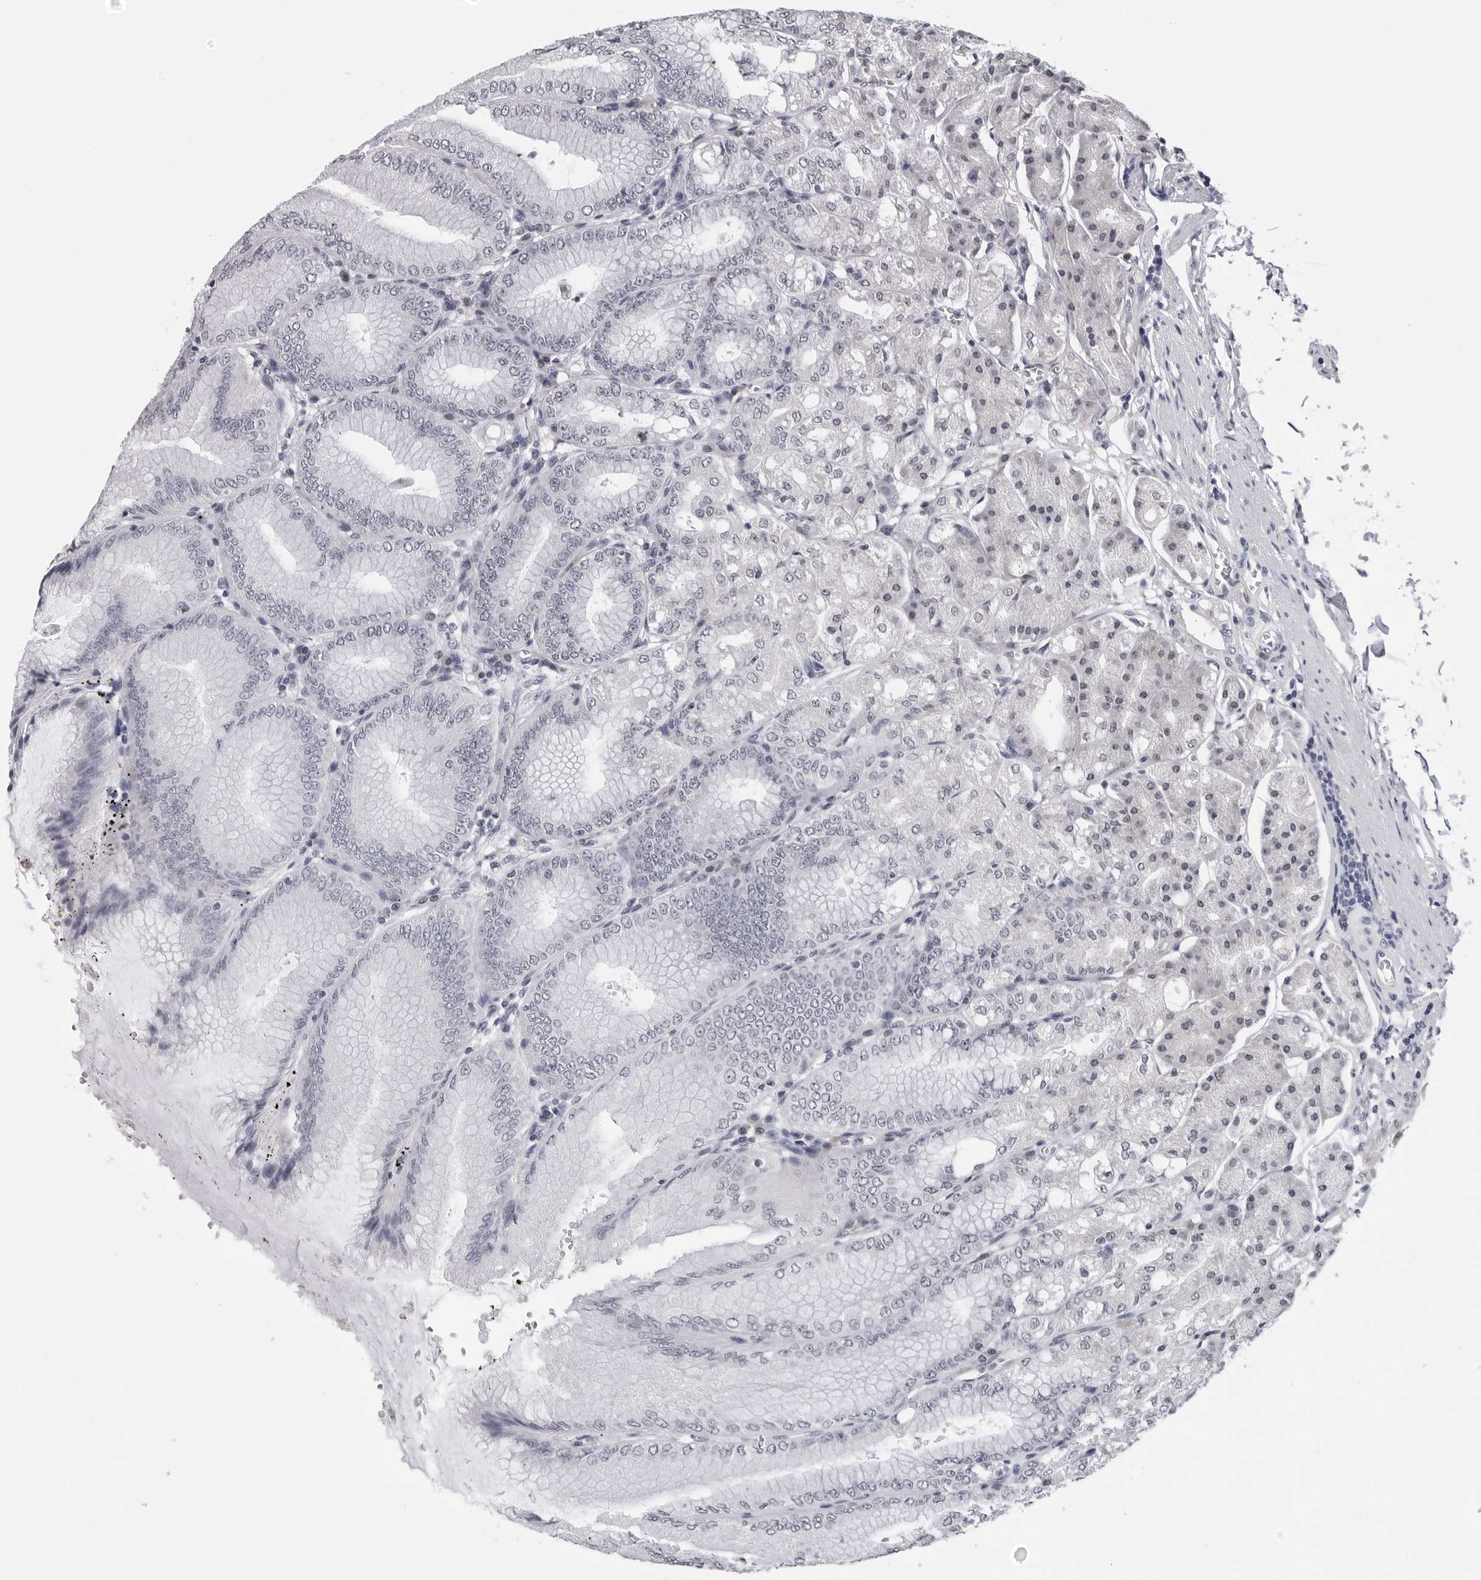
{"staining": {"intensity": "moderate", "quantity": "<25%", "location": "nuclear"}, "tissue": "stomach", "cell_type": "Glandular cells", "image_type": "normal", "snomed": [{"axis": "morphology", "description": "Normal tissue, NOS"}, {"axis": "topography", "description": "Stomach, lower"}], "caption": "Immunohistochemistry photomicrograph of unremarkable stomach stained for a protein (brown), which reveals low levels of moderate nuclear staining in about <25% of glandular cells.", "gene": "GNL2", "patient": {"sex": "male", "age": 71}}